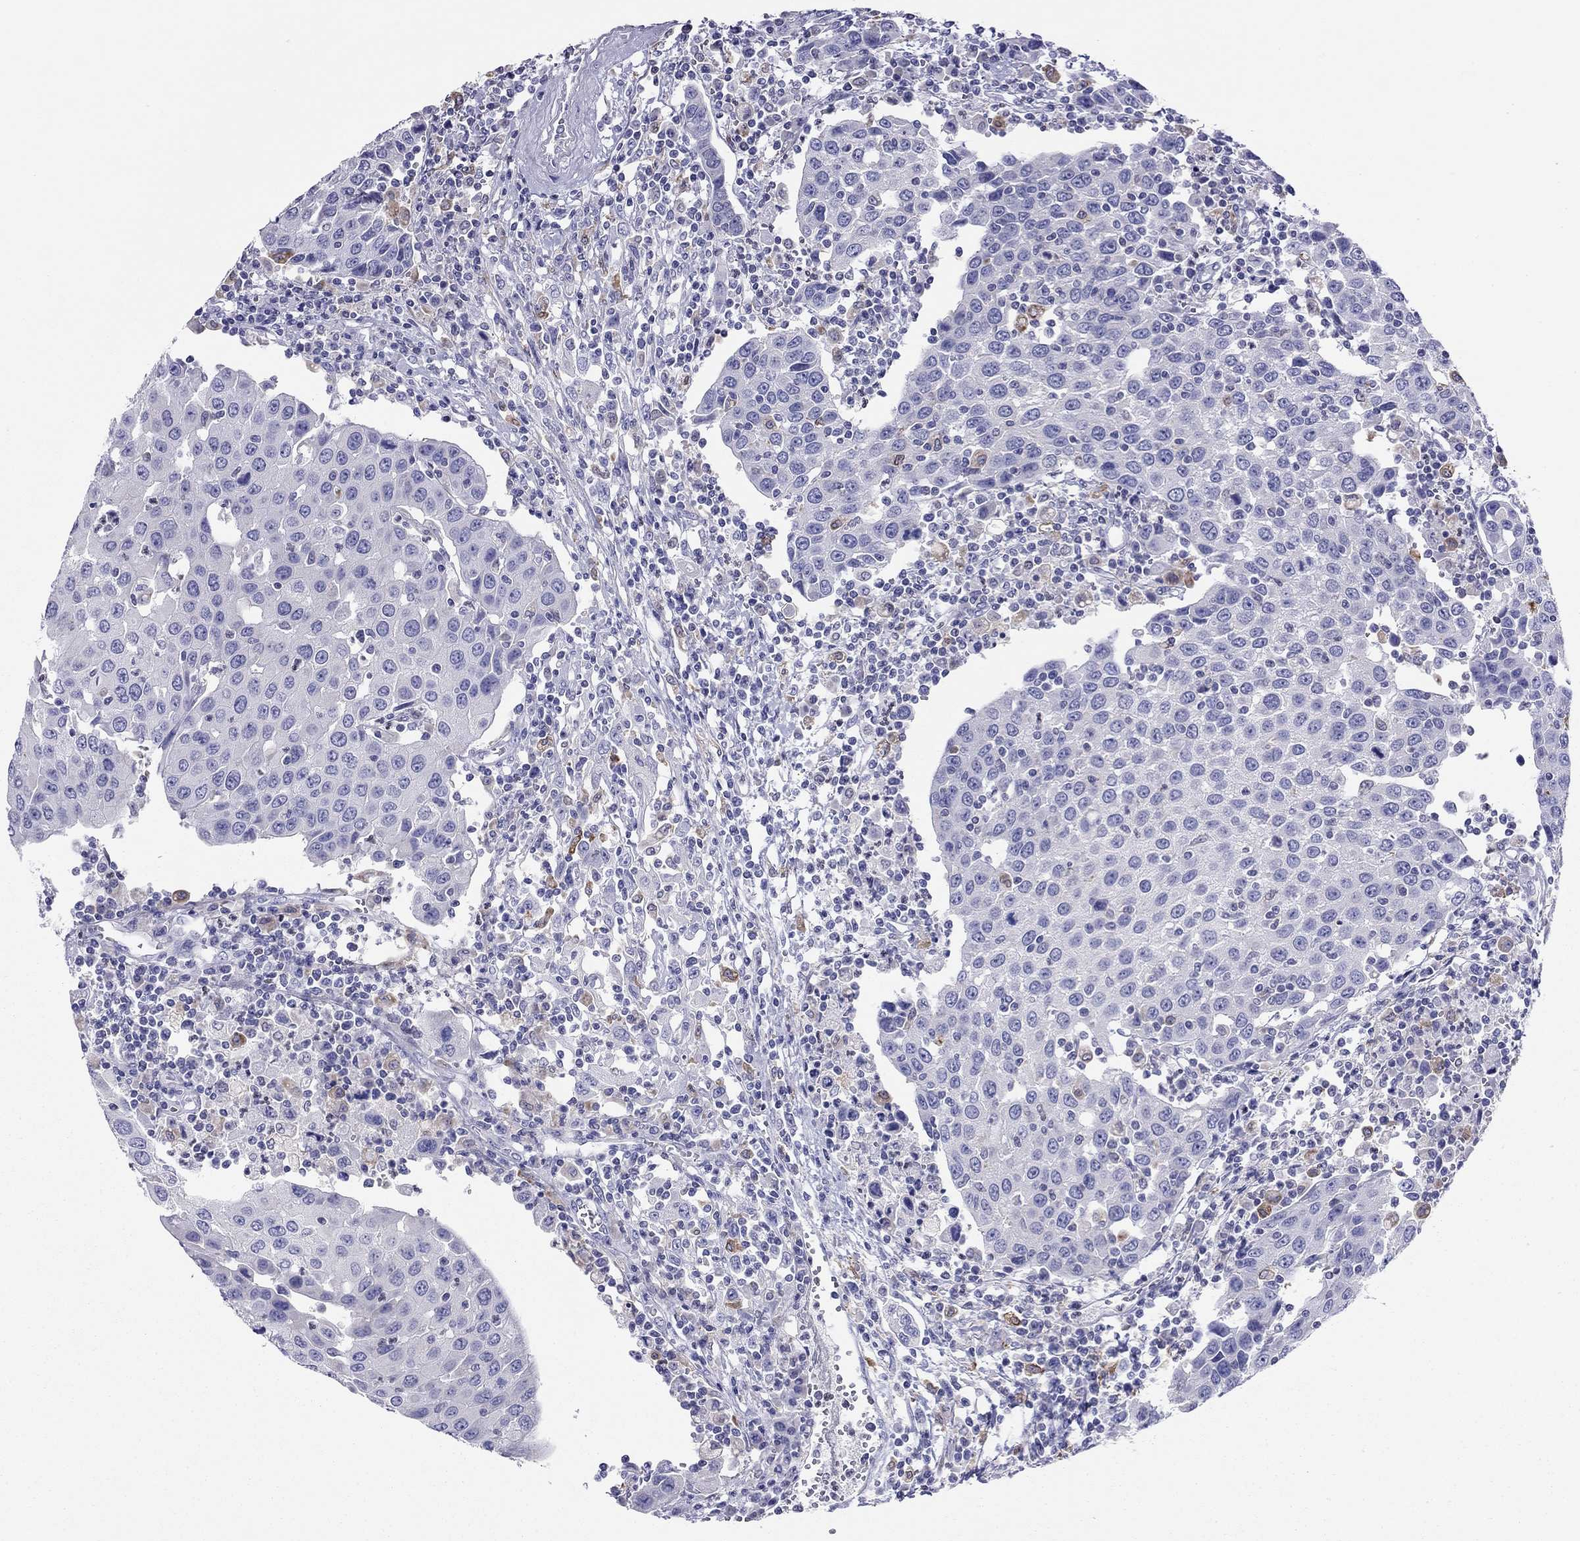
{"staining": {"intensity": "negative", "quantity": "none", "location": "none"}, "tissue": "urothelial cancer", "cell_type": "Tumor cells", "image_type": "cancer", "snomed": [{"axis": "morphology", "description": "Urothelial carcinoma, High grade"}, {"axis": "topography", "description": "Urinary bladder"}], "caption": "Tumor cells show no significant protein positivity in urothelial cancer.", "gene": "SLC46A2", "patient": {"sex": "female", "age": 85}}